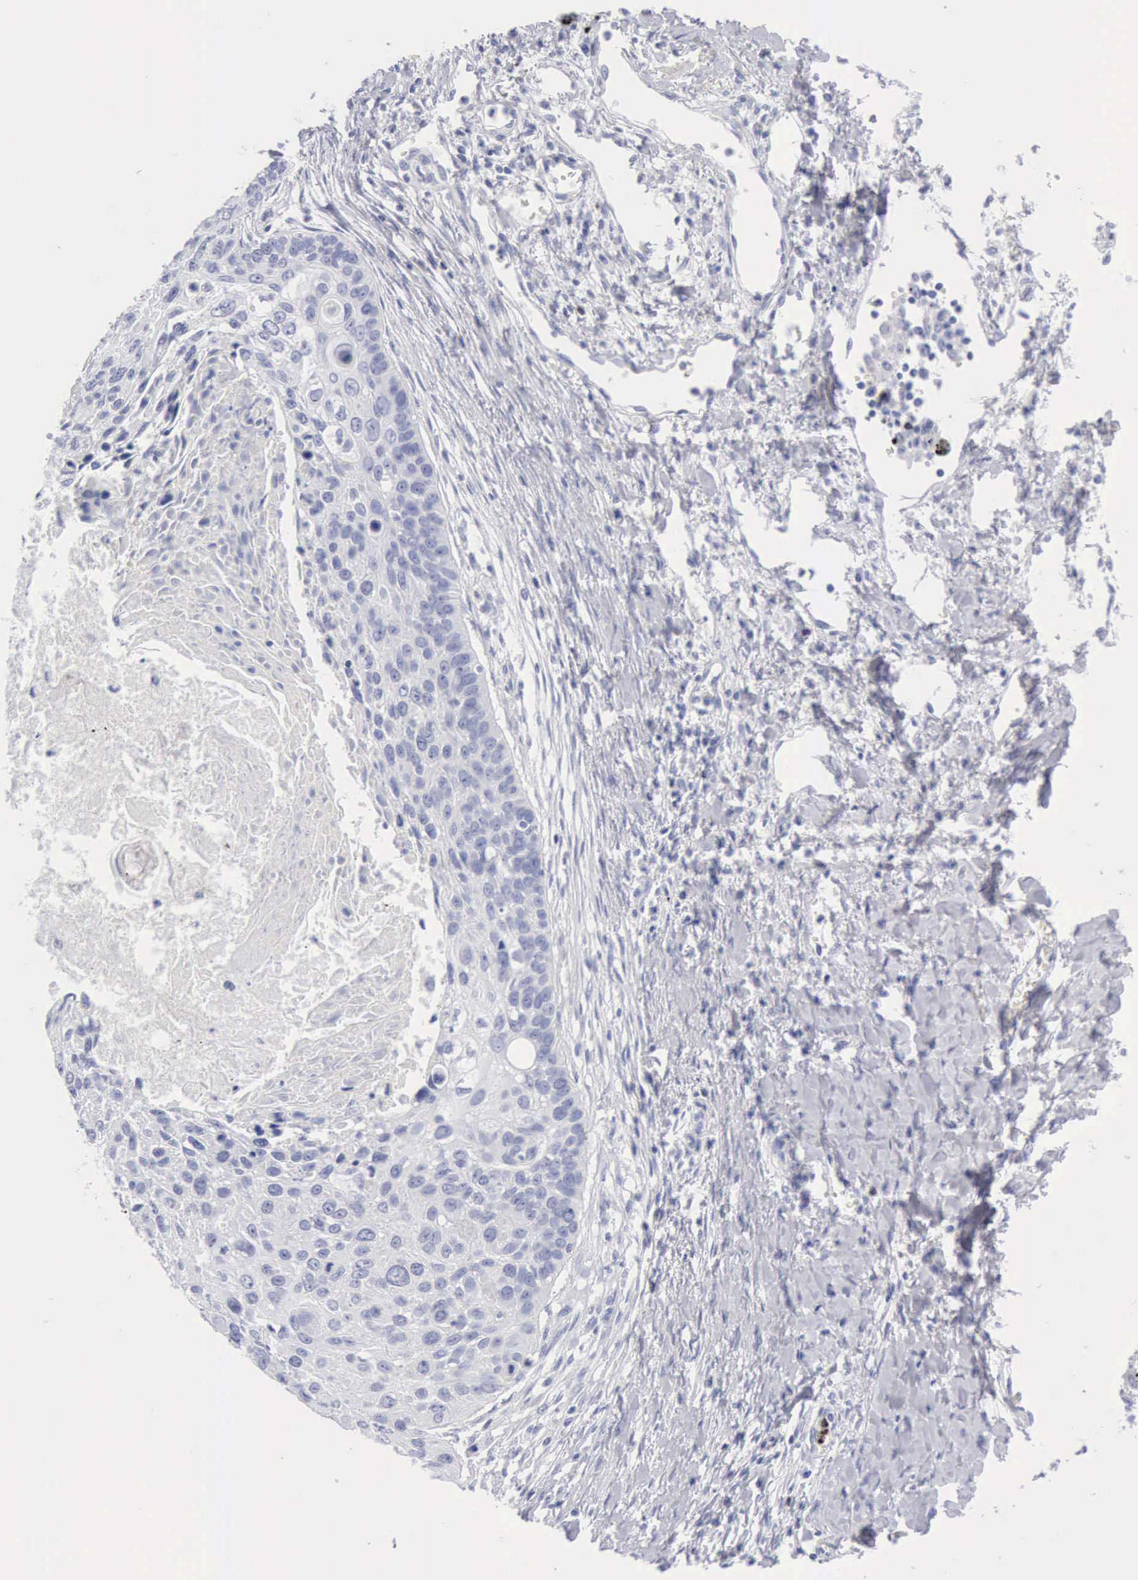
{"staining": {"intensity": "negative", "quantity": "none", "location": "none"}, "tissue": "lung cancer", "cell_type": "Tumor cells", "image_type": "cancer", "snomed": [{"axis": "morphology", "description": "Squamous cell carcinoma, NOS"}, {"axis": "topography", "description": "Lung"}], "caption": "Immunohistochemistry (IHC) histopathology image of neoplastic tissue: lung cancer (squamous cell carcinoma) stained with DAB (3,3'-diaminobenzidine) reveals no significant protein positivity in tumor cells.", "gene": "GZMB", "patient": {"sex": "male", "age": 71}}